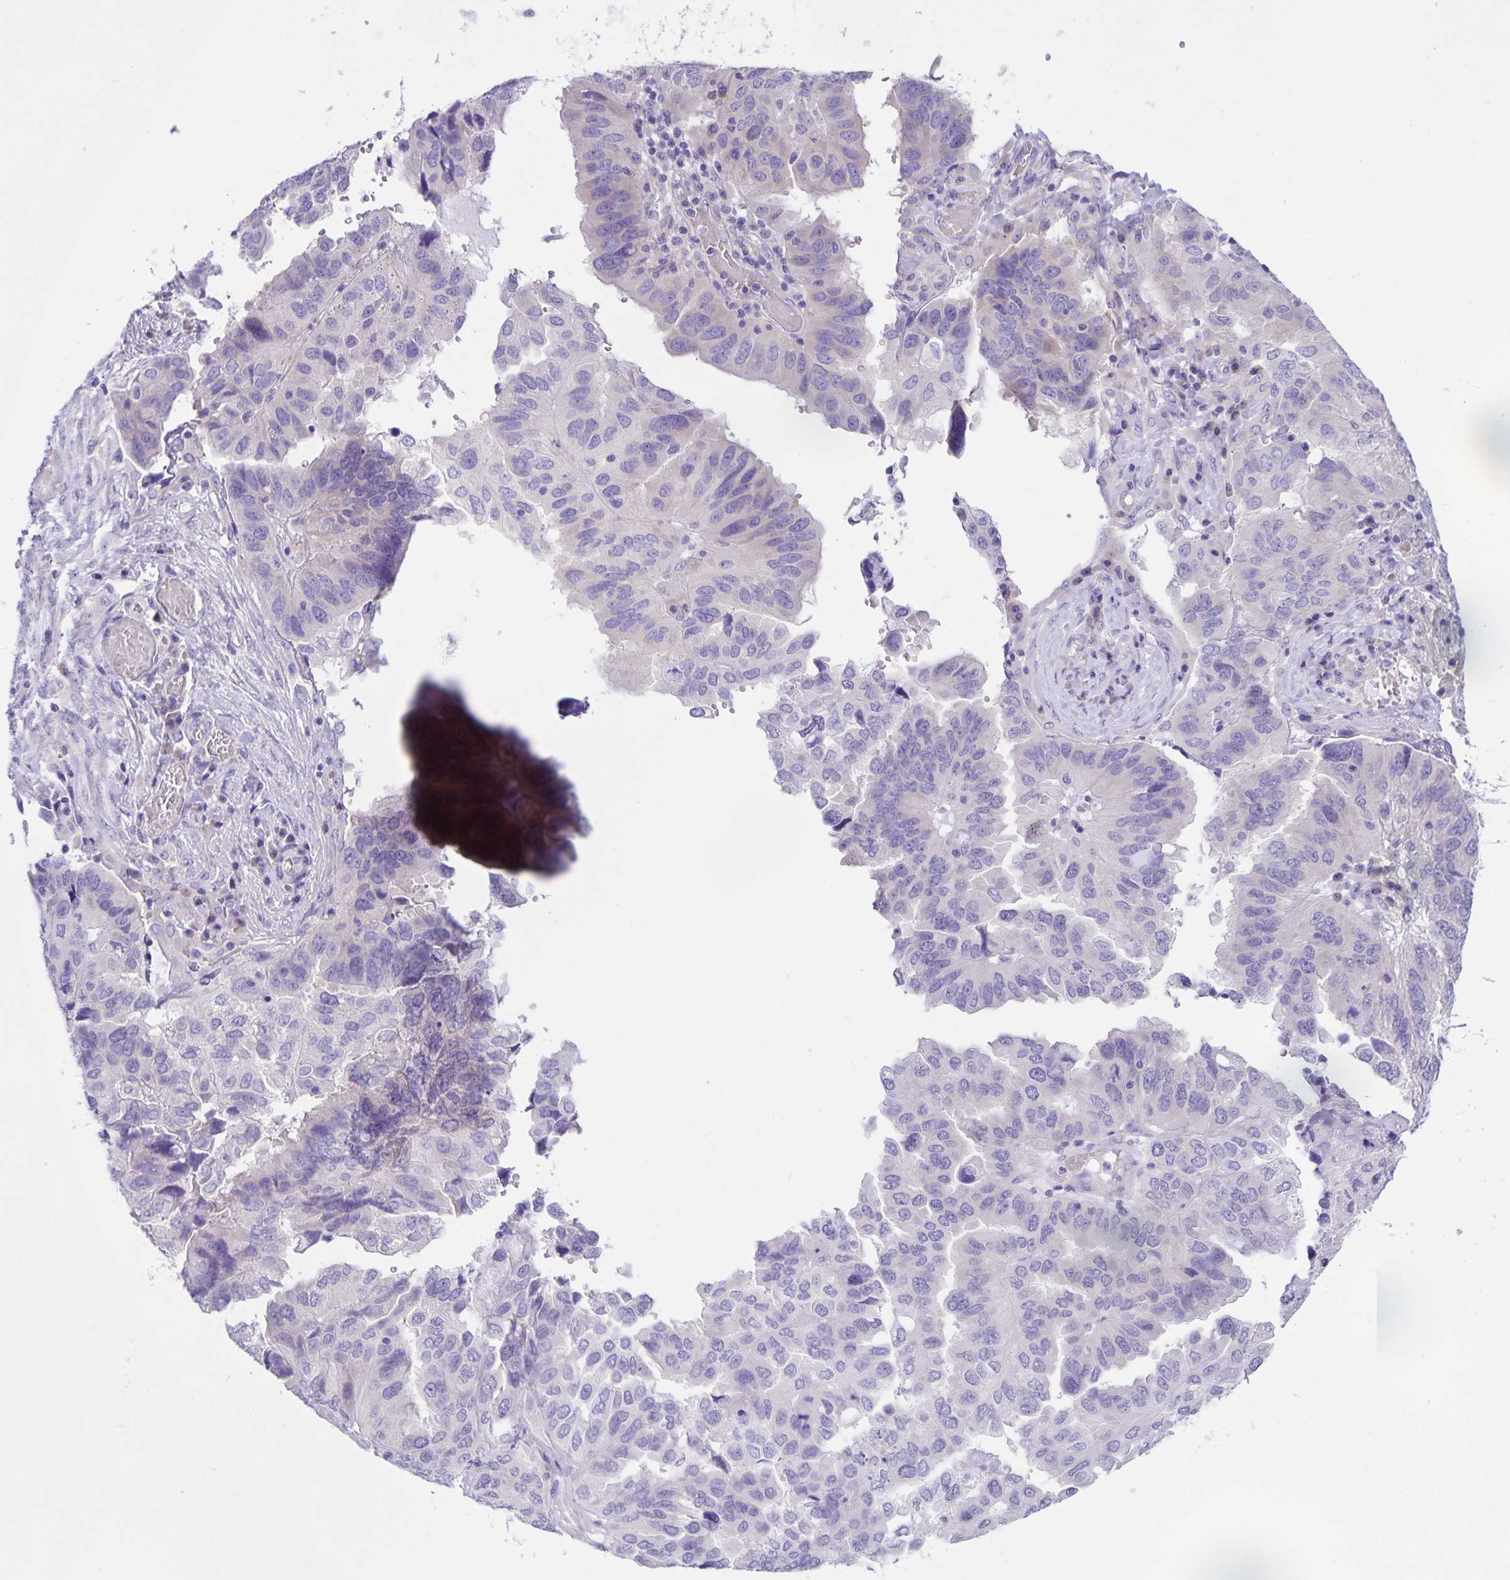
{"staining": {"intensity": "negative", "quantity": "none", "location": "none"}, "tissue": "ovarian cancer", "cell_type": "Tumor cells", "image_type": "cancer", "snomed": [{"axis": "morphology", "description": "Cystadenocarcinoma, serous, NOS"}, {"axis": "topography", "description": "Ovary"}], "caption": "IHC of ovarian cancer demonstrates no positivity in tumor cells.", "gene": "CAPSL", "patient": {"sex": "female", "age": 79}}